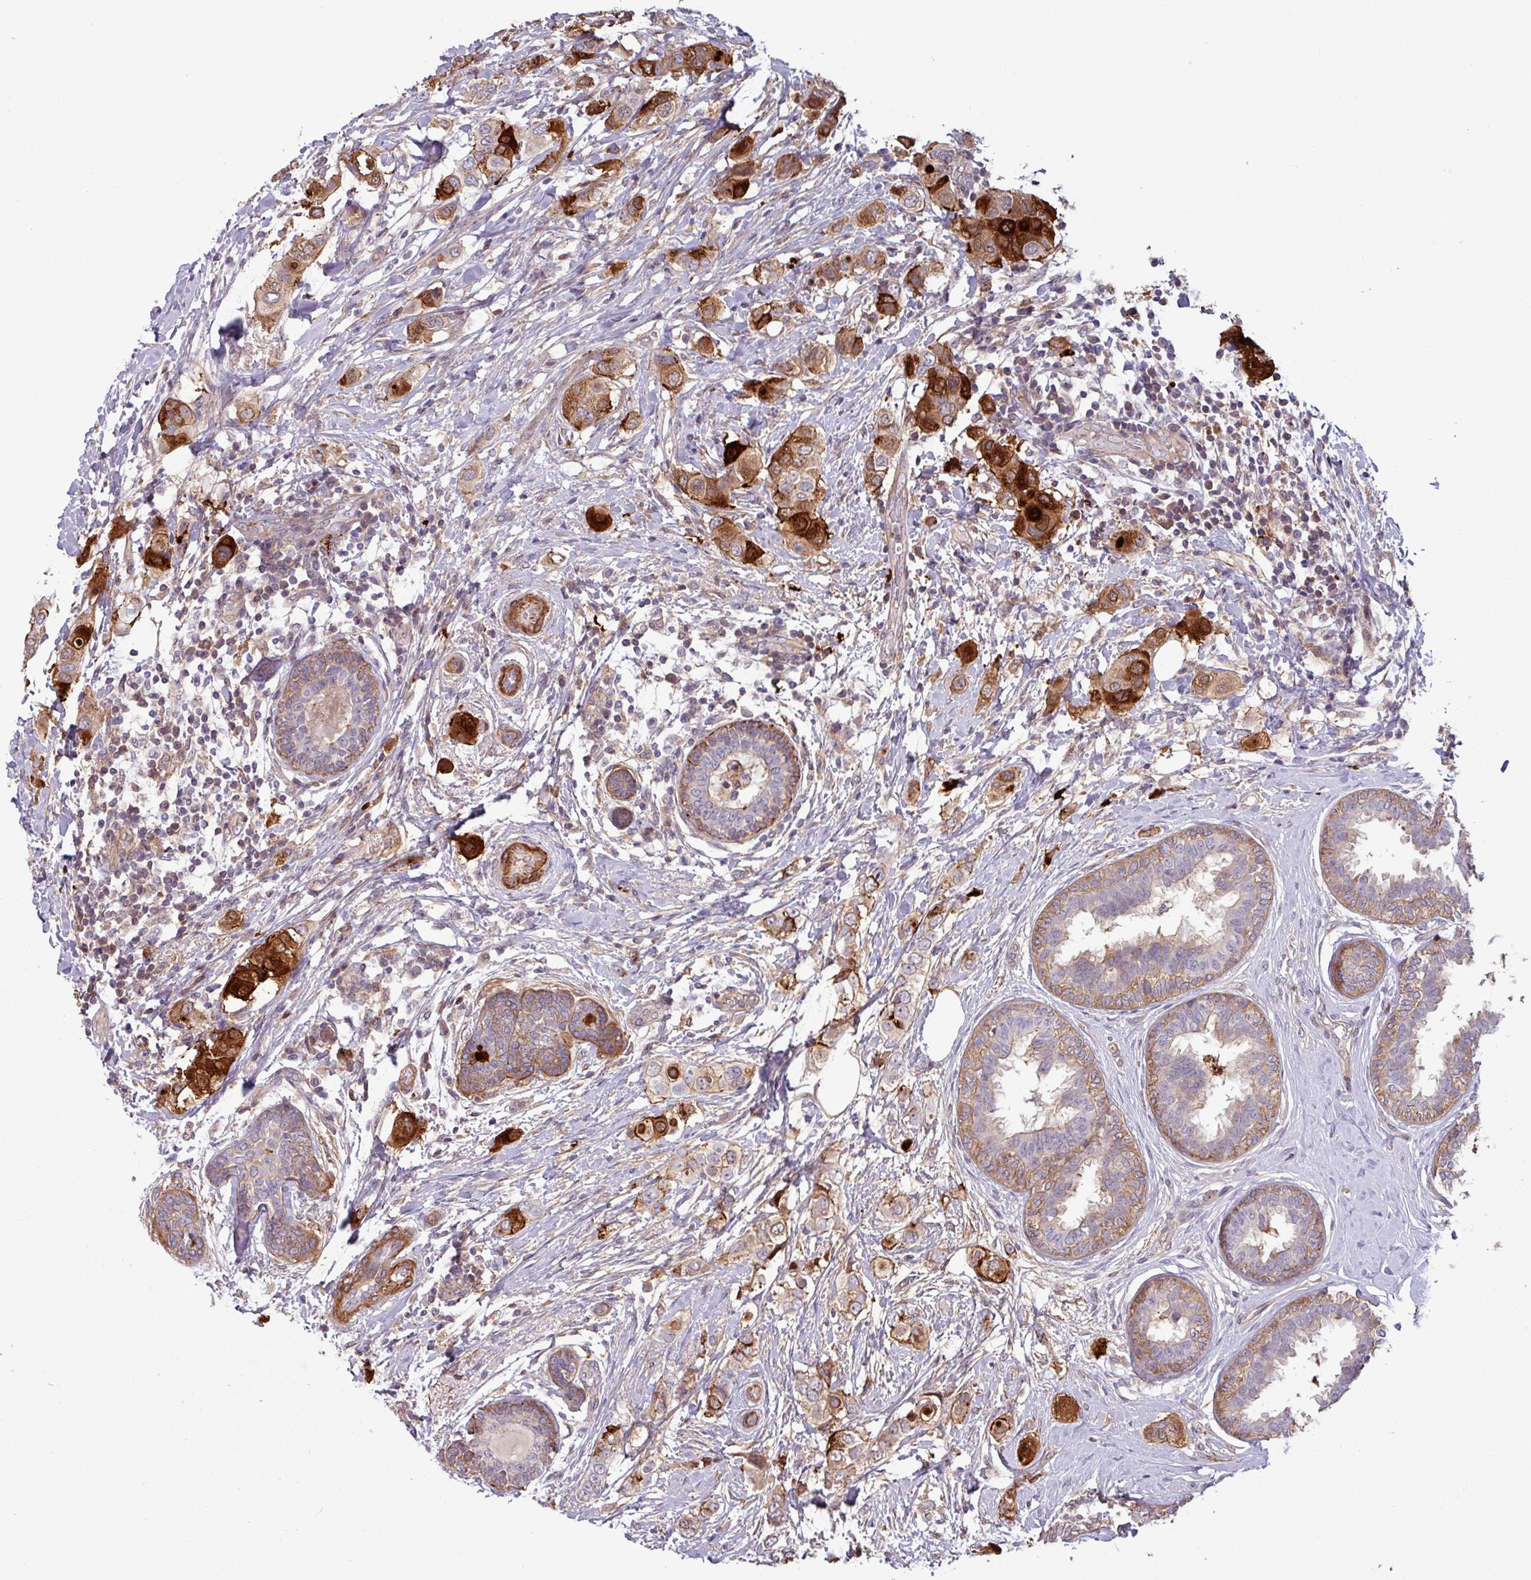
{"staining": {"intensity": "strong", "quantity": "25%-75%", "location": "cytoplasmic/membranous"}, "tissue": "breast cancer", "cell_type": "Tumor cells", "image_type": "cancer", "snomed": [{"axis": "morphology", "description": "Lobular carcinoma"}, {"axis": "topography", "description": "Breast"}], "caption": "The immunohistochemical stain shows strong cytoplasmic/membranous staining in tumor cells of breast cancer (lobular carcinoma) tissue. (brown staining indicates protein expression, while blue staining denotes nuclei).", "gene": "PCED1A", "patient": {"sex": "female", "age": 51}}